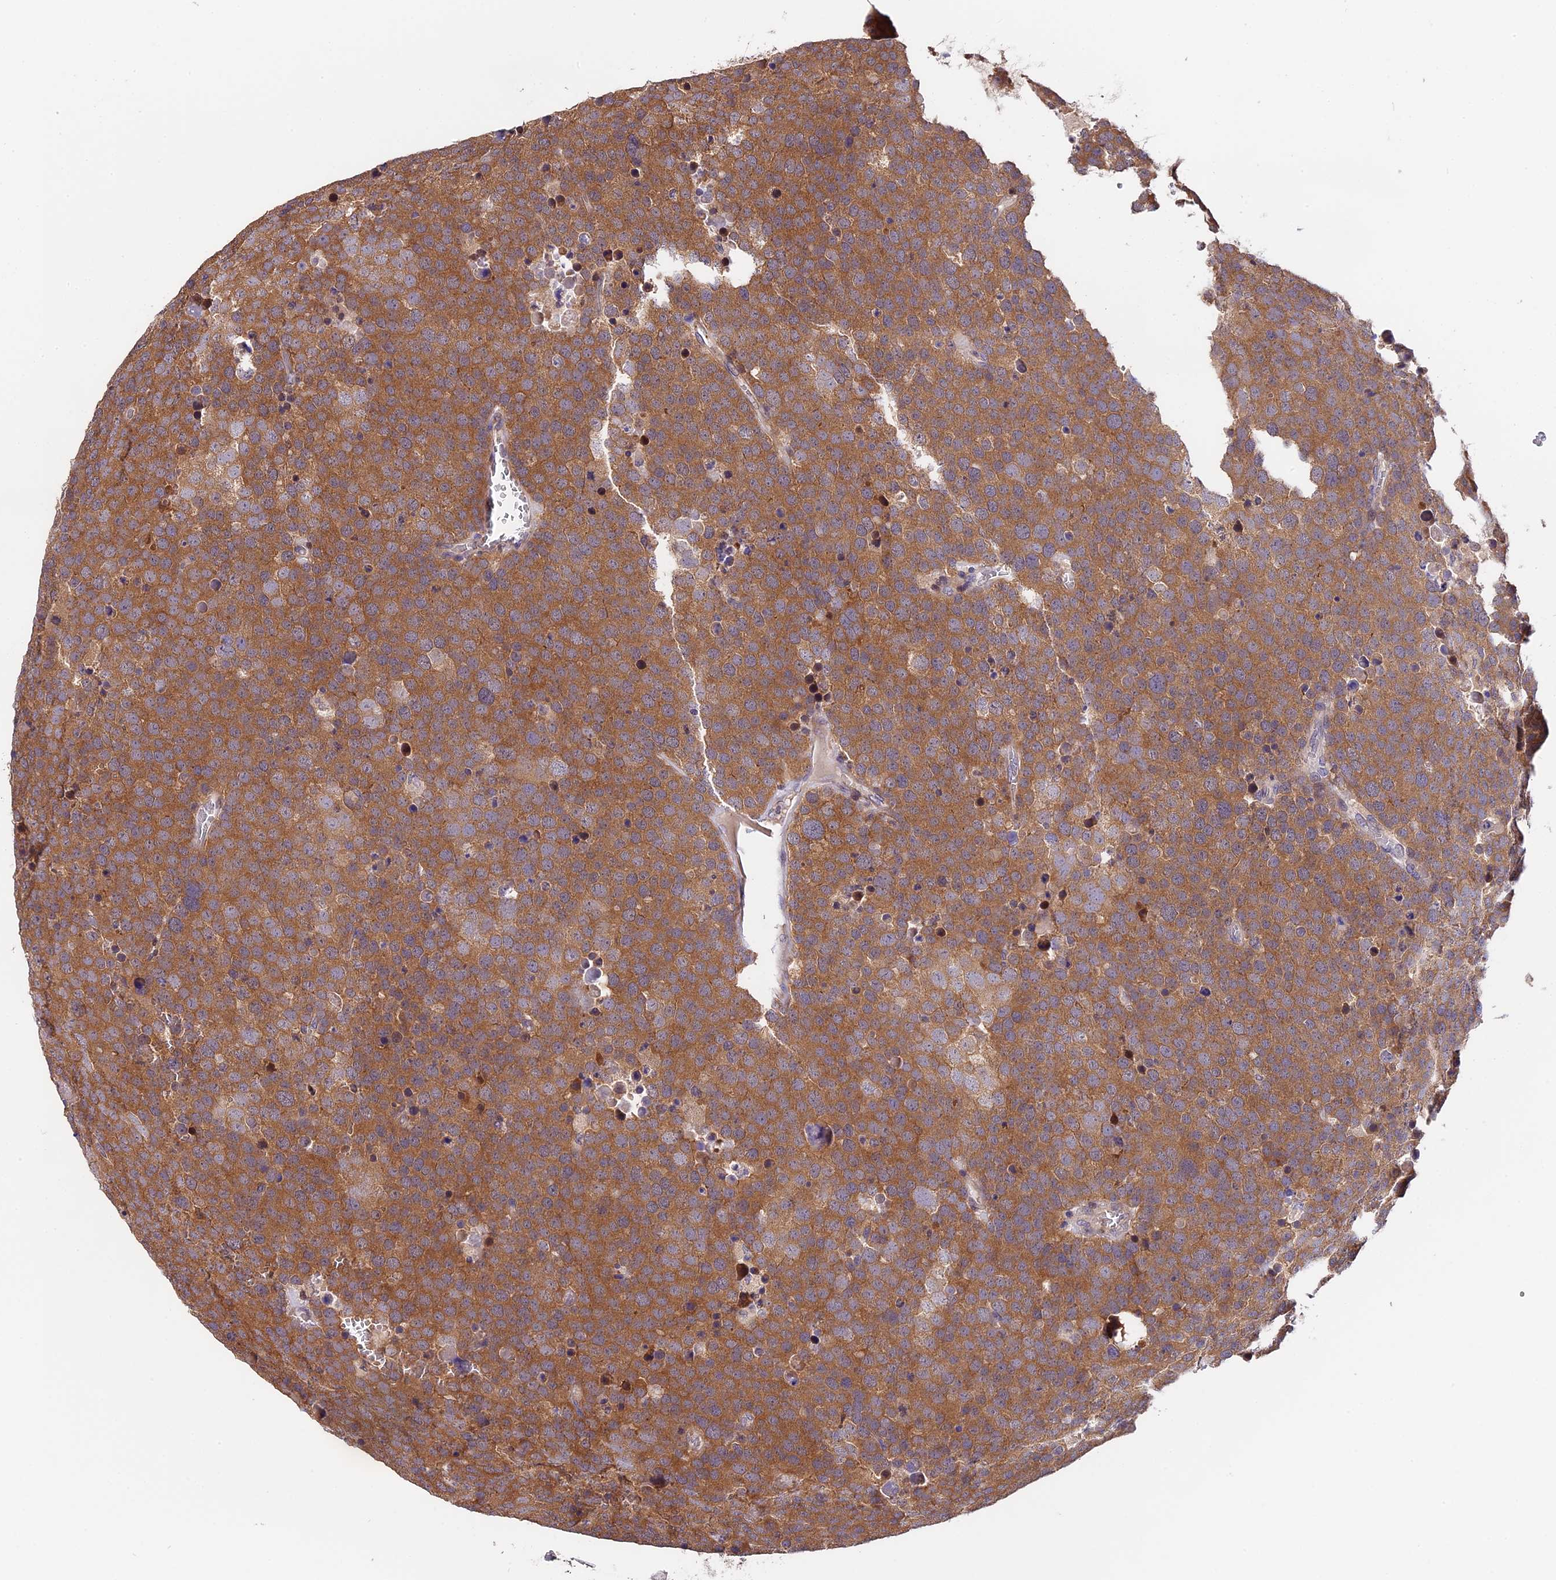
{"staining": {"intensity": "moderate", "quantity": ">75%", "location": "cytoplasmic/membranous"}, "tissue": "testis cancer", "cell_type": "Tumor cells", "image_type": "cancer", "snomed": [{"axis": "morphology", "description": "Seminoma, NOS"}, {"axis": "topography", "description": "Testis"}], "caption": "DAB (3,3'-diaminobenzidine) immunohistochemical staining of human testis cancer (seminoma) demonstrates moderate cytoplasmic/membranous protein staining in approximately >75% of tumor cells.", "gene": "TRMT1", "patient": {"sex": "male", "age": 71}}